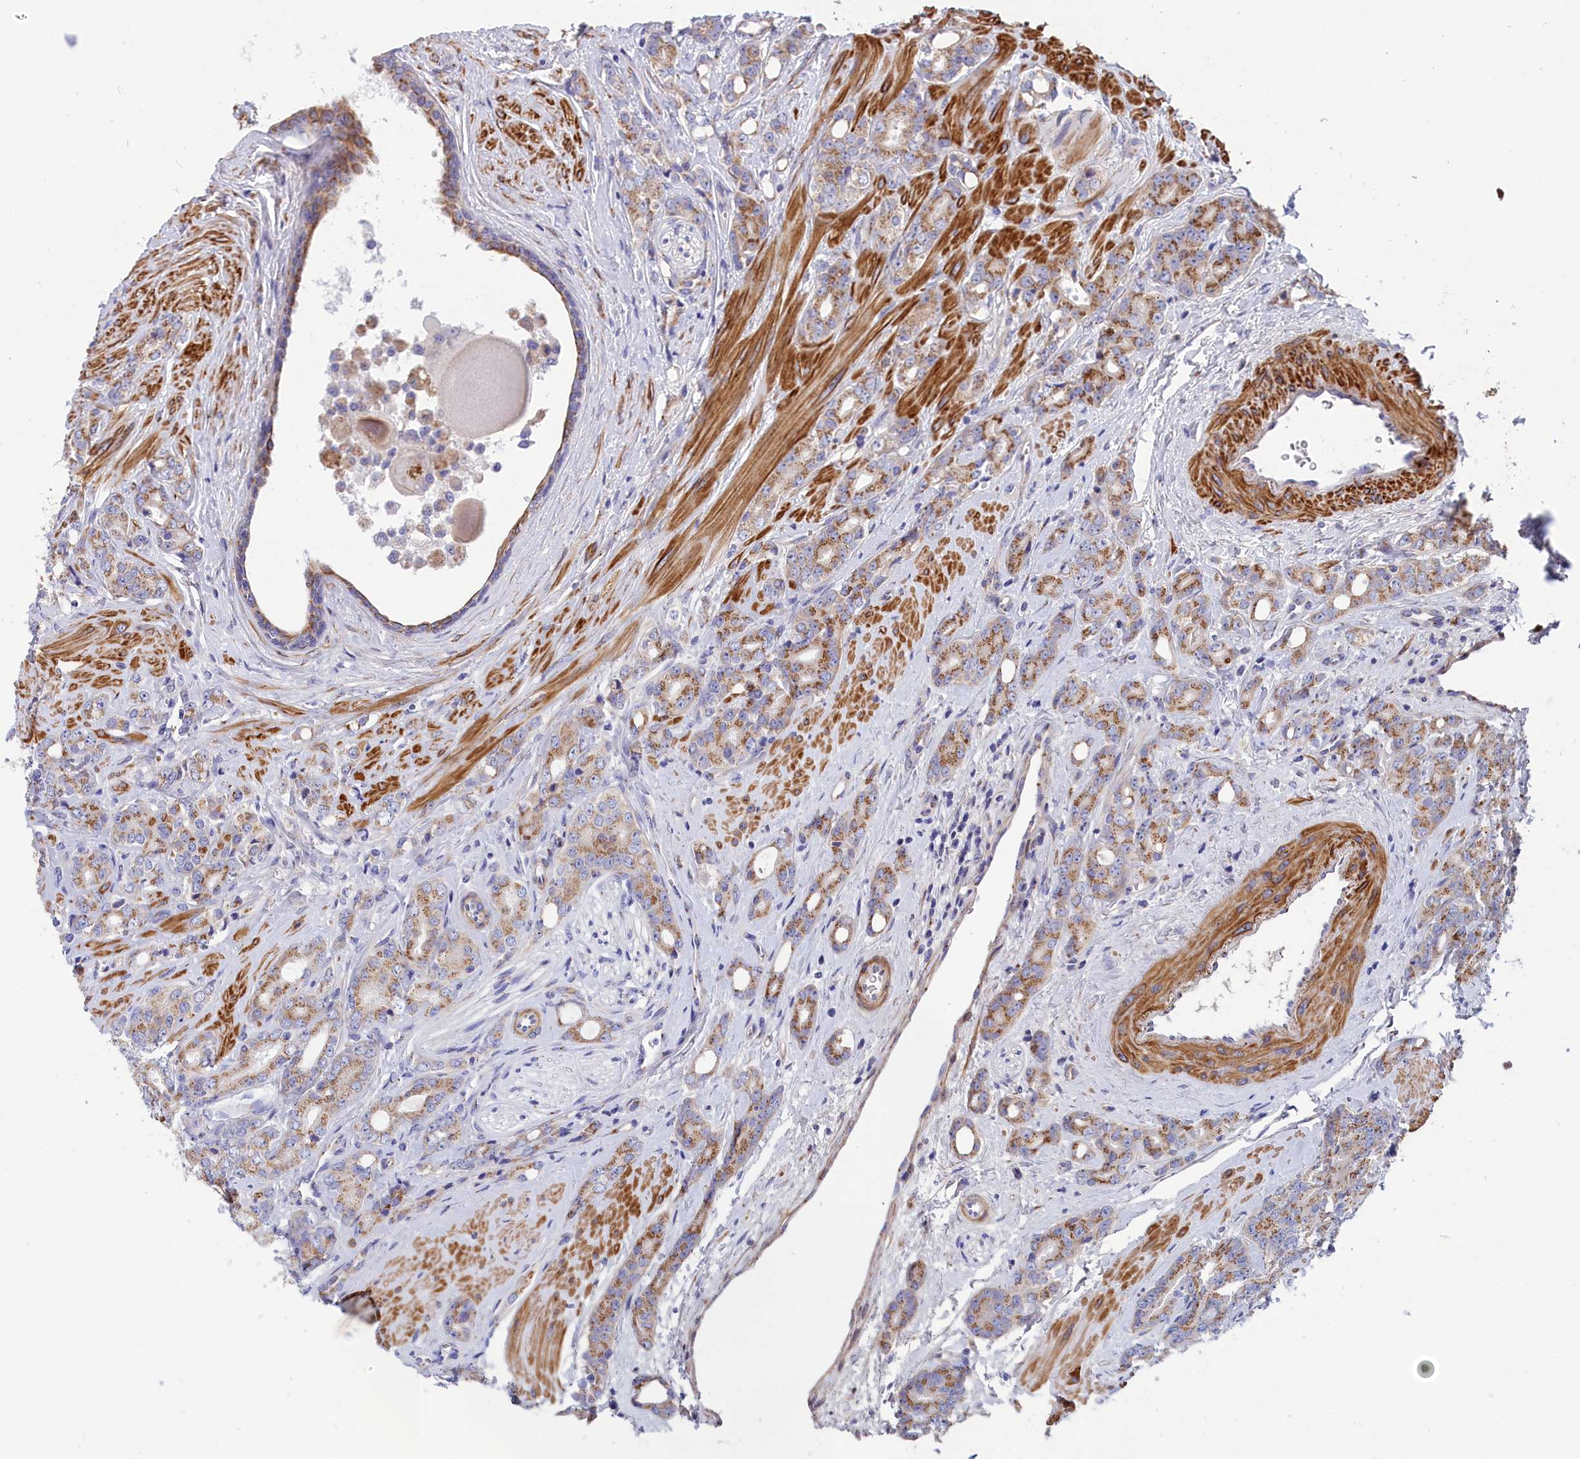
{"staining": {"intensity": "moderate", "quantity": "25%-75%", "location": "cytoplasmic/membranous"}, "tissue": "prostate cancer", "cell_type": "Tumor cells", "image_type": "cancer", "snomed": [{"axis": "morphology", "description": "Adenocarcinoma, High grade"}, {"axis": "topography", "description": "Prostate"}], "caption": "This image displays immunohistochemistry (IHC) staining of prostate cancer, with medium moderate cytoplasmic/membranous staining in about 25%-75% of tumor cells.", "gene": "TUBGCP4", "patient": {"sex": "male", "age": 62}}